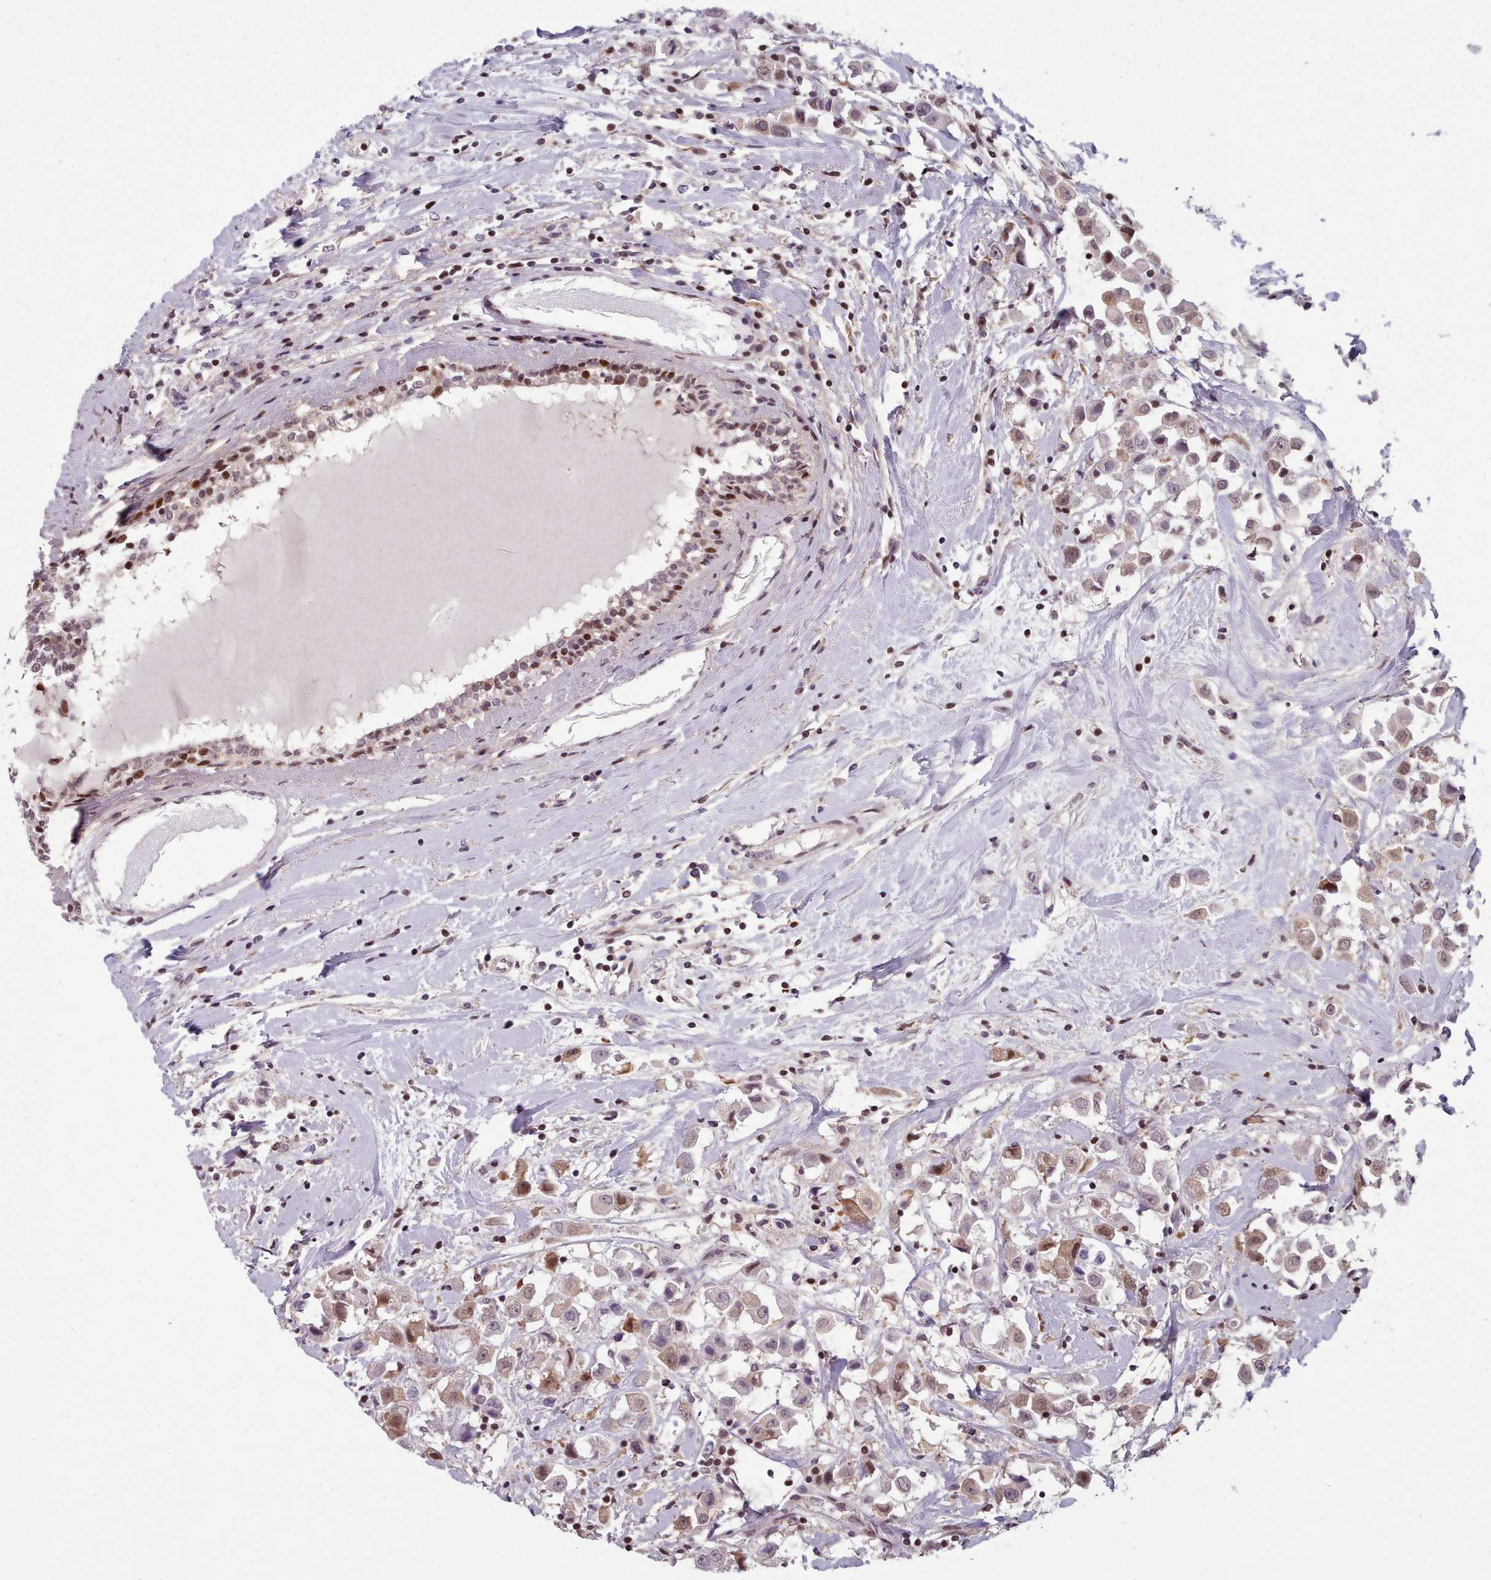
{"staining": {"intensity": "weak", "quantity": "25%-75%", "location": "cytoplasmic/membranous,nuclear"}, "tissue": "breast cancer", "cell_type": "Tumor cells", "image_type": "cancer", "snomed": [{"axis": "morphology", "description": "Duct carcinoma"}, {"axis": "topography", "description": "Breast"}], "caption": "Human intraductal carcinoma (breast) stained with a brown dye shows weak cytoplasmic/membranous and nuclear positive staining in about 25%-75% of tumor cells.", "gene": "ENSA", "patient": {"sex": "female", "age": 61}}